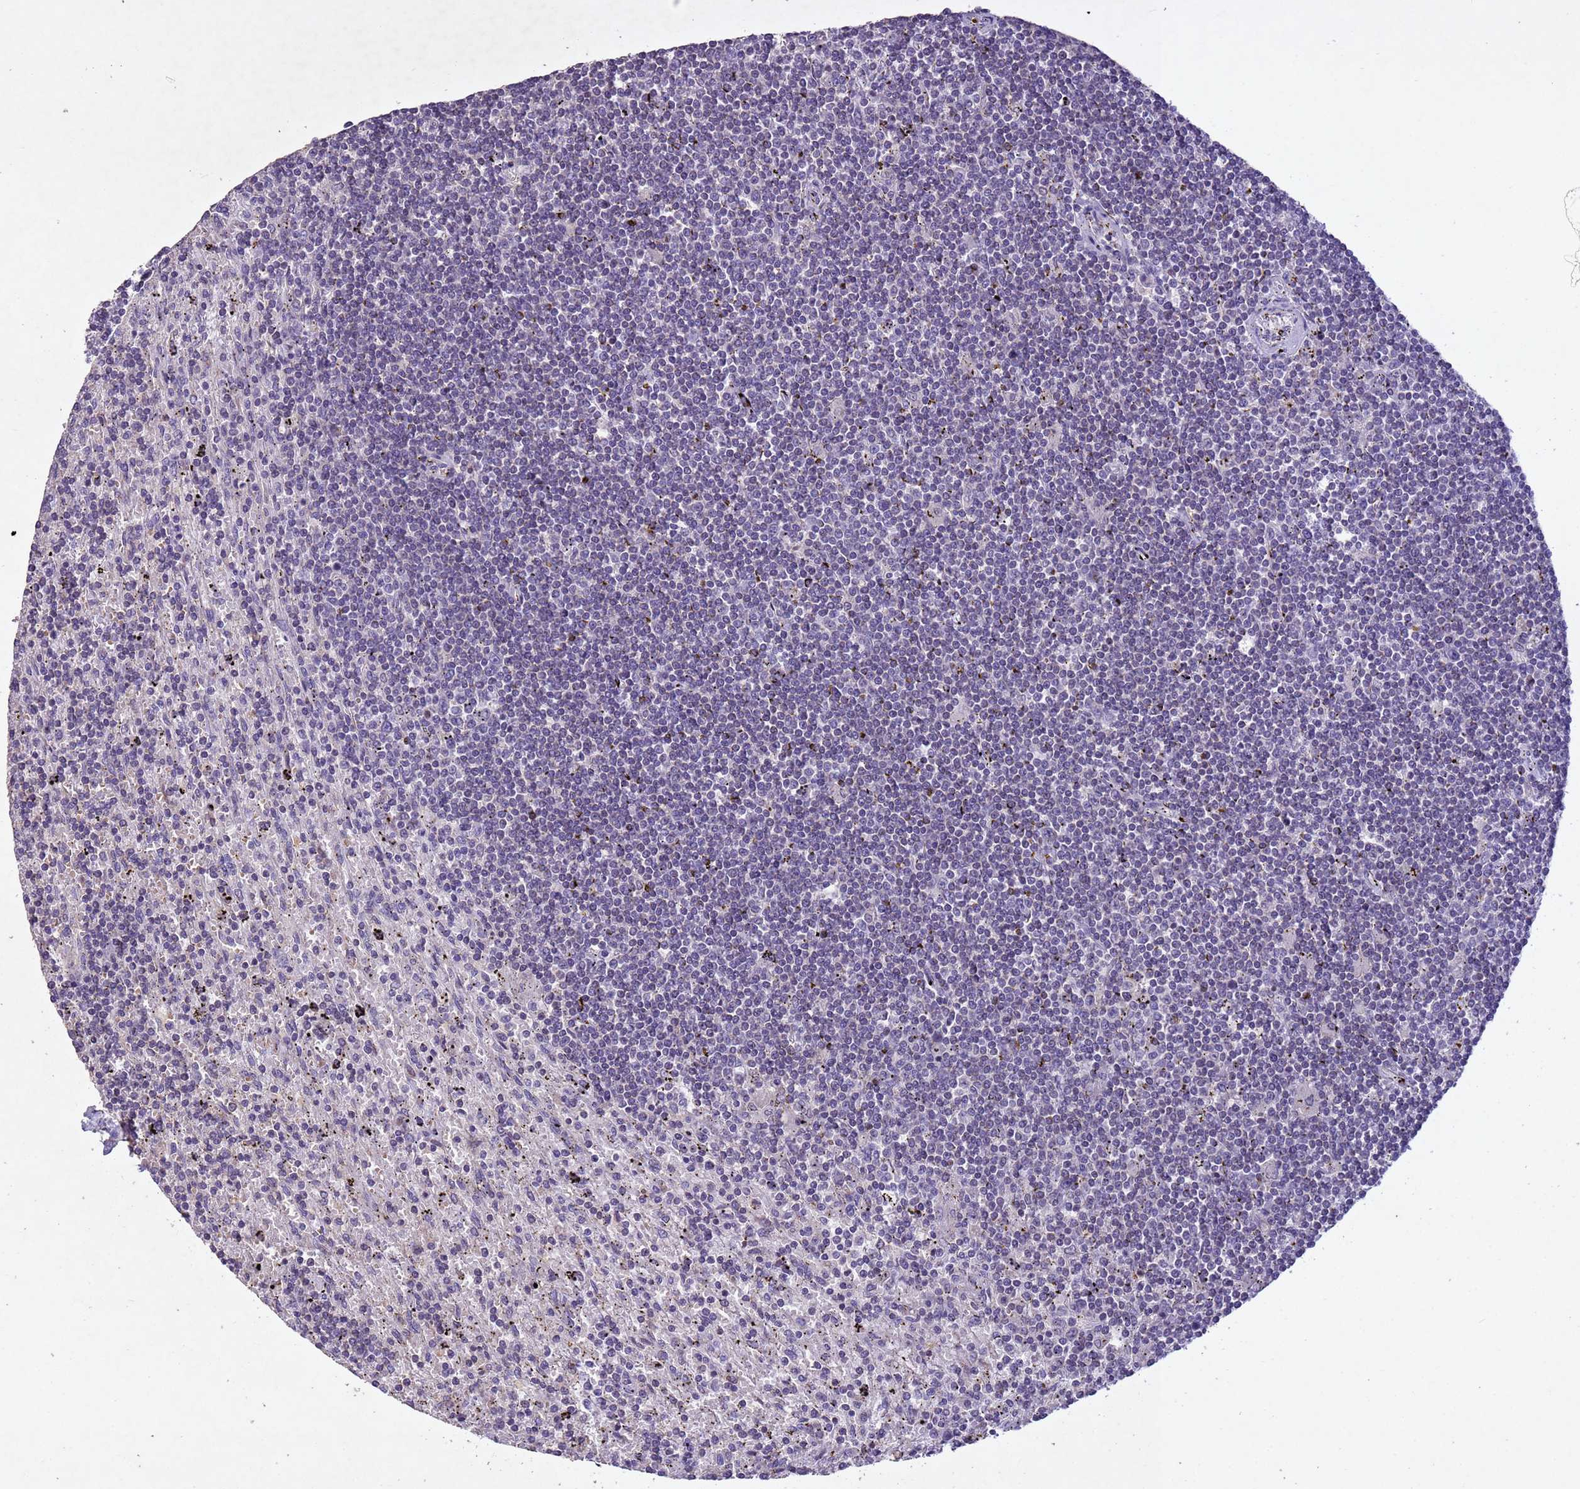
{"staining": {"intensity": "negative", "quantity": "none", "location": "none"}, "tissue": "lymphoma", "cell_type": "Tumor cells", "image_type": "cancer", "snomed": [{"axis": "morphology", "description": "Malignant lymphoma, non-Hodgkin's type, Low grade"}, {"axis": "topography", "description": "Spleen"}], "caption": "Tumor cells are negative for protein expression in human lymphoma.", "gene": "NLRP11", "patient": {"sex": "male", "age": 76}}